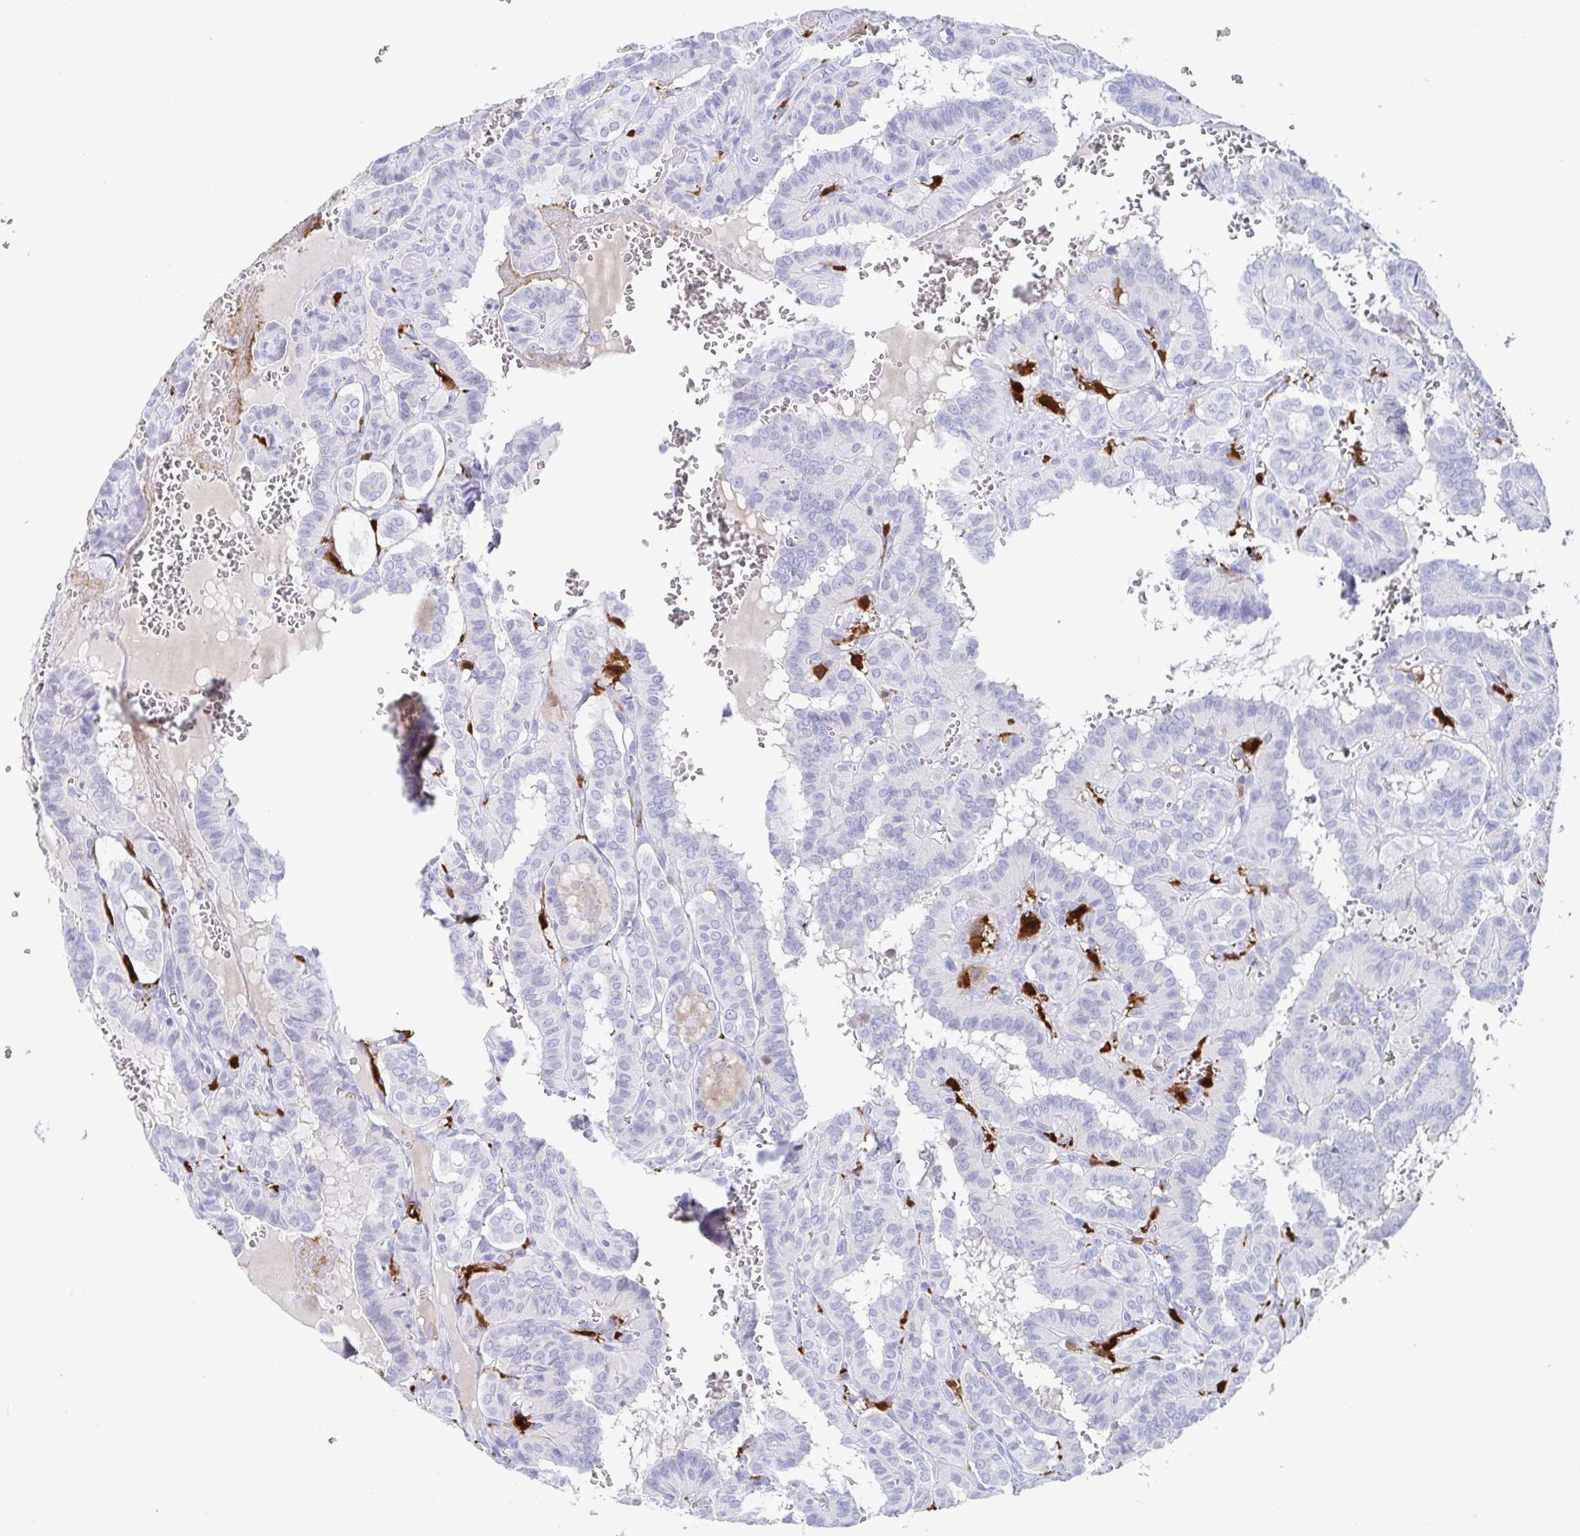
{"staining": {"intensity": "negative", "quantity": "none", "location": "none"}, "tissue": "thyroid cancer", "cell_type": "Tumor cells", "image_type": "cancer", "snomed": [{"axis": "morphology", "description": "Papillary adenocarcinoma, NOS"}, {"axis": "topography", "description": "Thyroid gland"}], "caption": "The histopathology image reveals no significant positivity in tumor cells of thyroid papillary adenocarcinoma.", "gene": "OR2A4", "patient": {"sex": "female", "age": 21}}